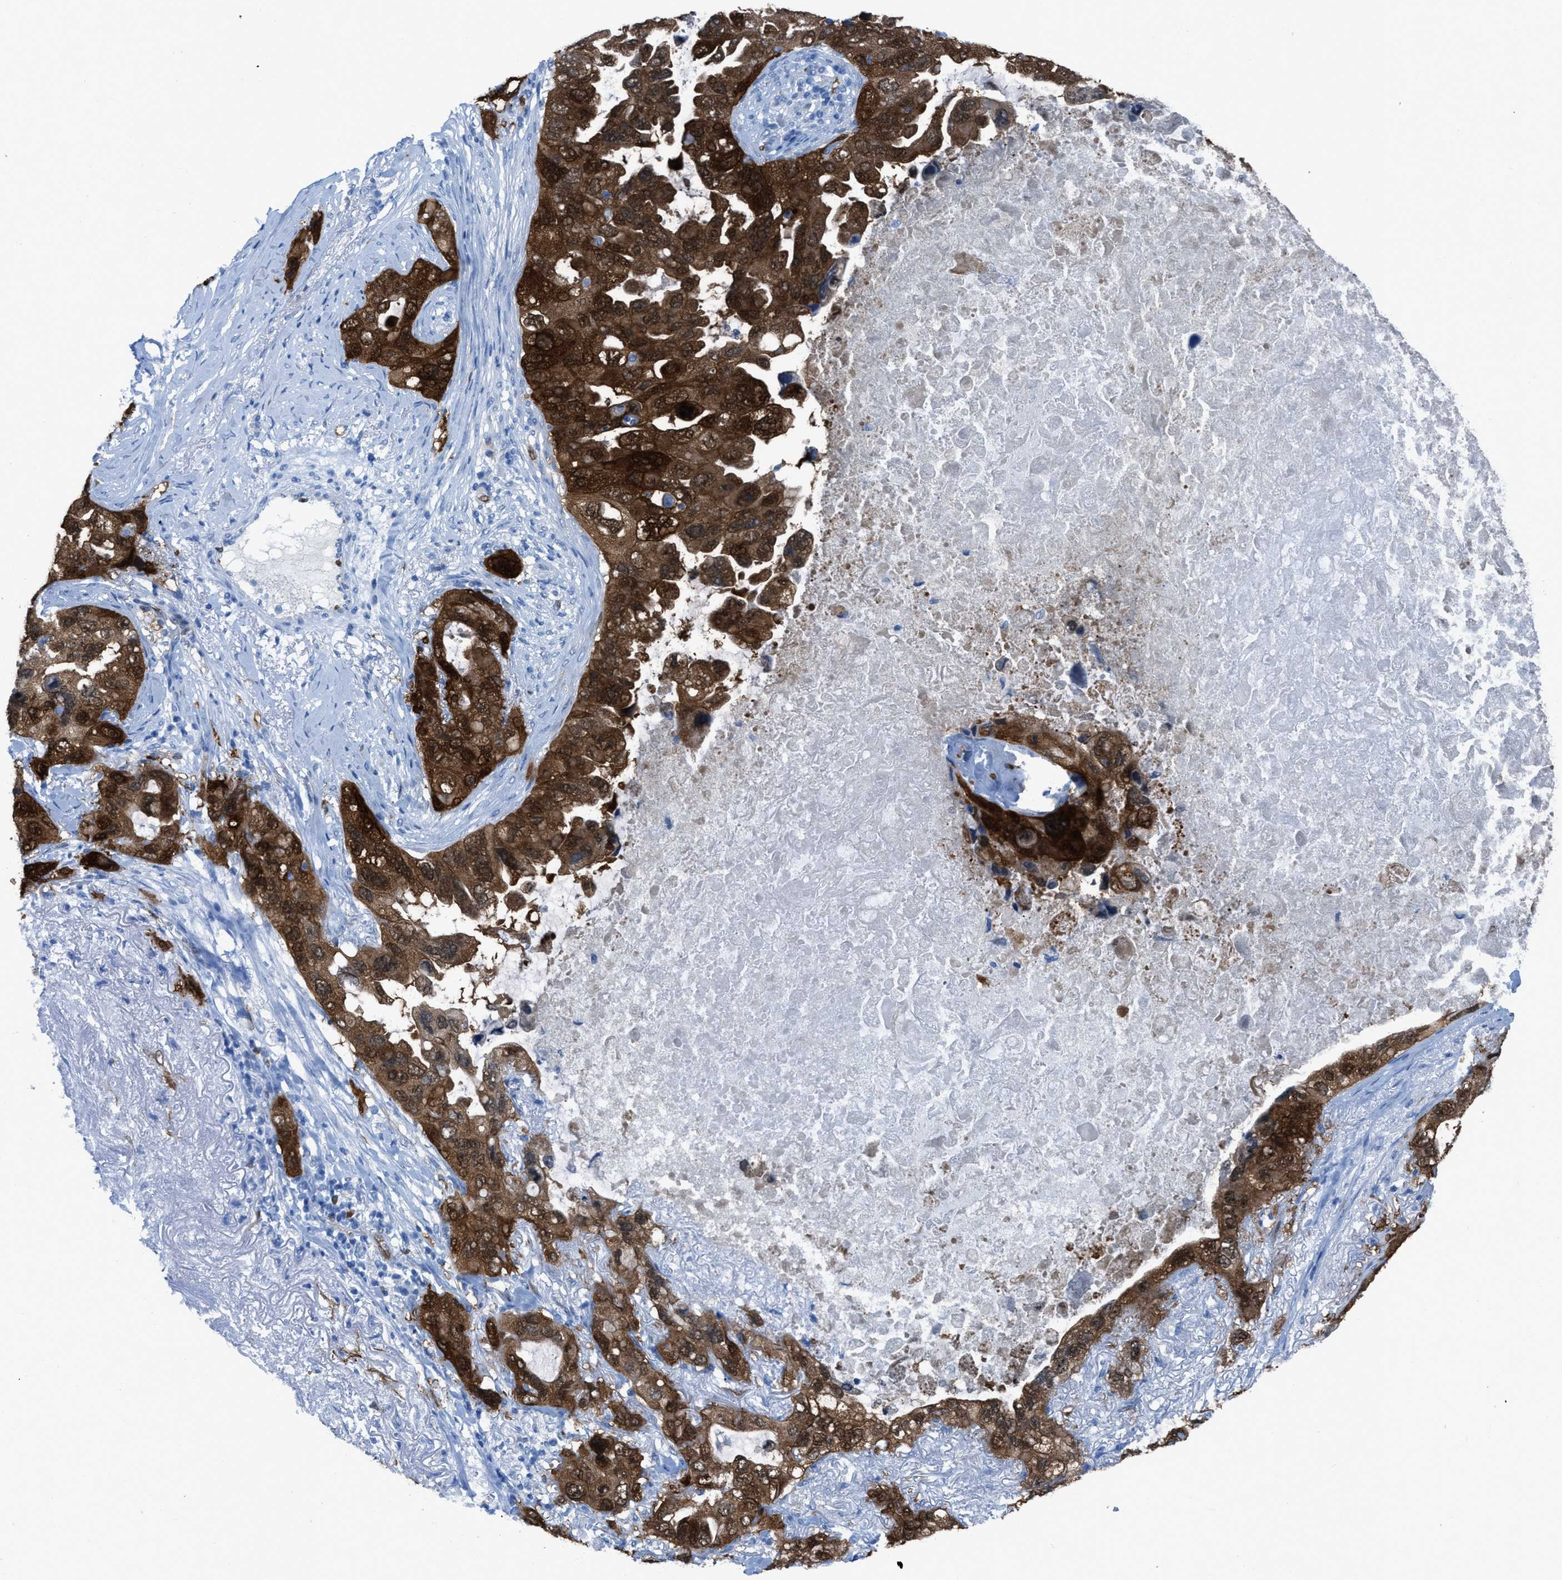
{"staining": {"intensity": "strong", "quantity": ">75%", "location": "cytoplasmic/membranous"}, "tissue": "lung cancer", "cell_type": "Tumor cells", "image_type": "cancer", "snomed": [{"axis": "morphology", "description": "Squamous cell carcinoma, NOS"}, {"axis": "topography", "description": "Lung"}], "caption": "Lung cancer stained with a protein marker demonstrates strong staining in tumor cells.", "gene": "CDKN2A", "patient": {"sex": "female", "age": 73}}